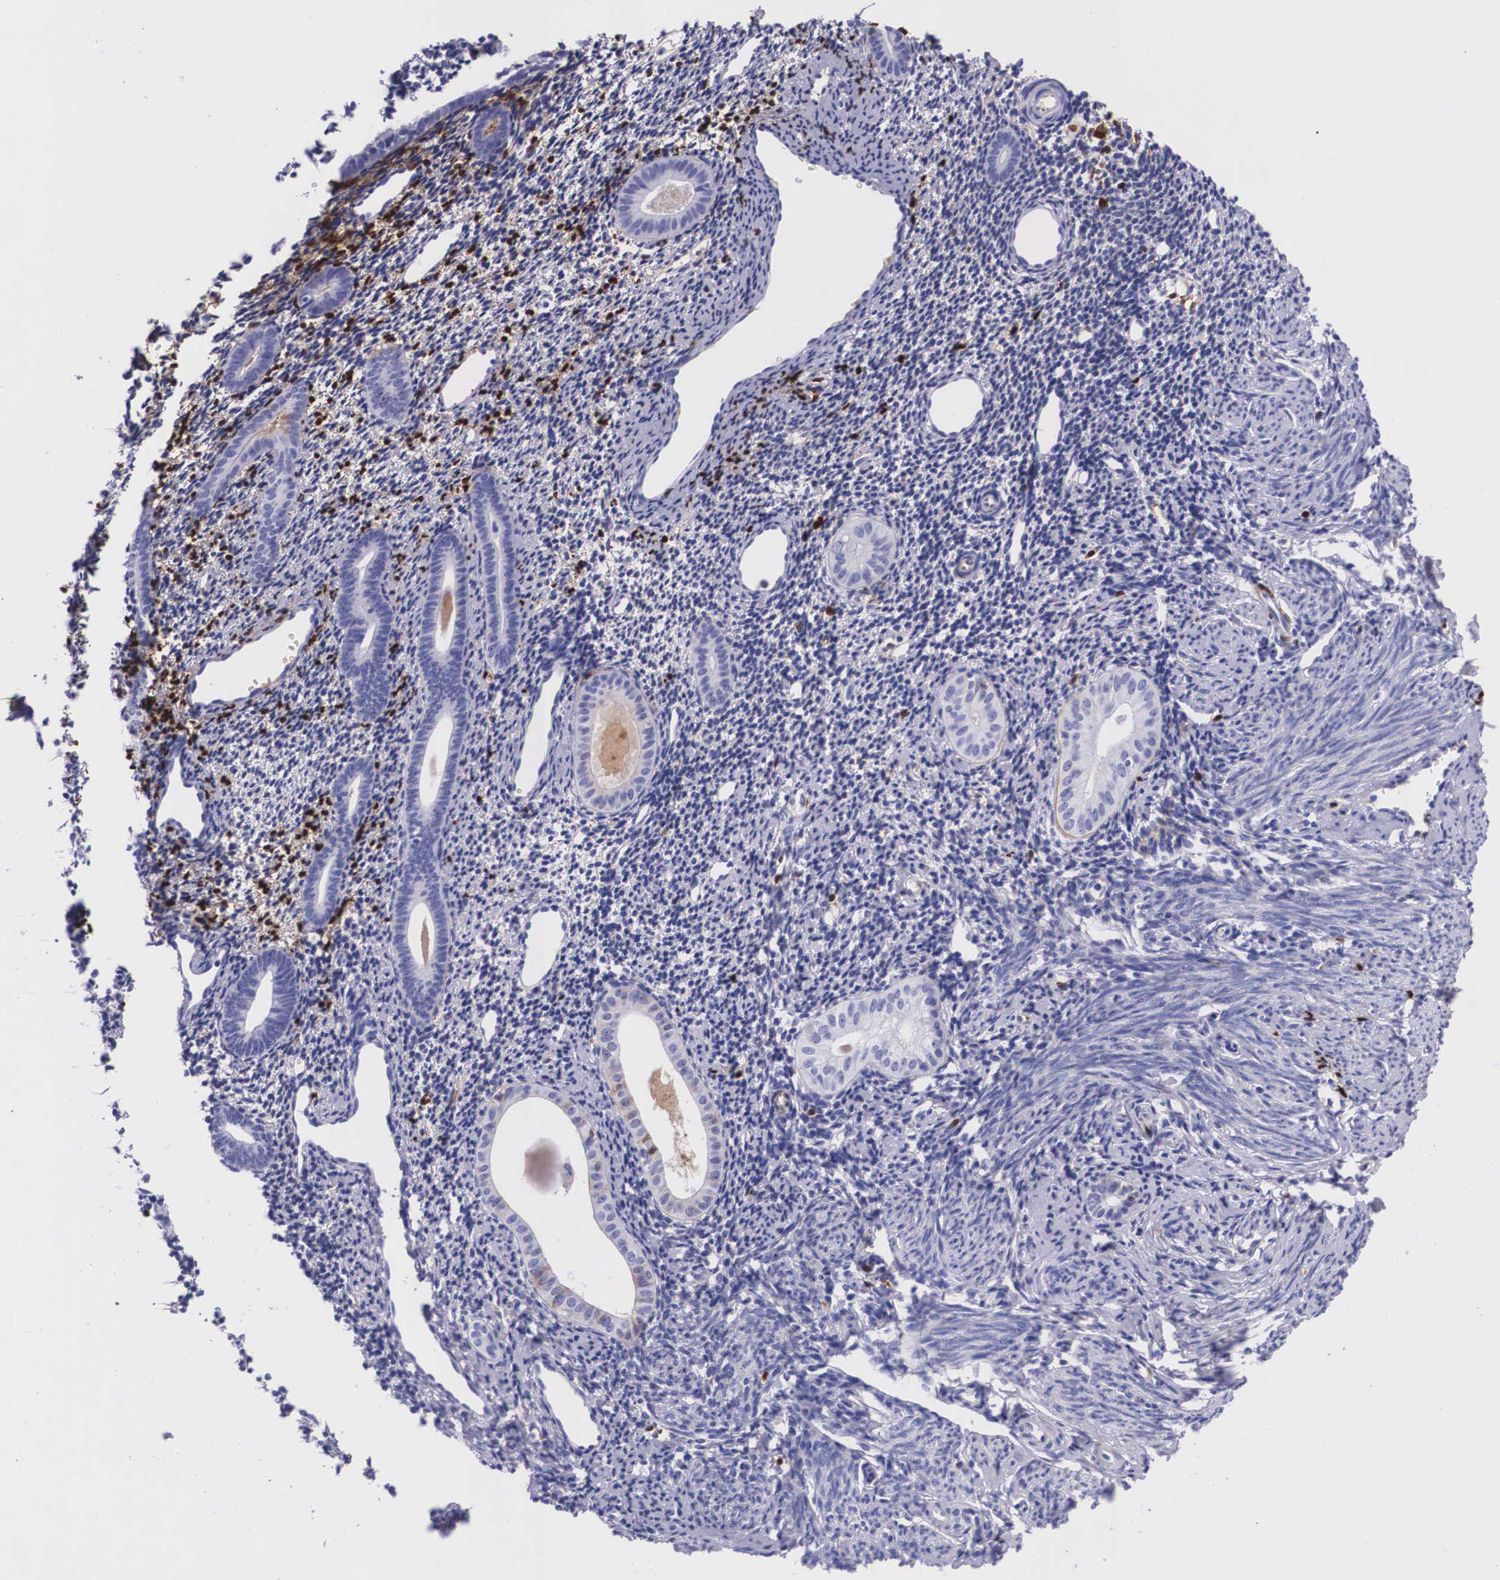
{"staining": {"intensity": "strong", "quantity": "<25%", "location": "nuclear"}, "tissue": "endometrium", "cell_type": "Cells in endometrial stroma", "image_type": "normal", "snomed": [{"axis": "morphology", "description": "Normal tissue, NOS"}, {"axis": "morphology", "description": "Neoplasm, benign, NOS"}, {"axis": "topography", "description": "Uterus"}], "caption": "Immunohistochemistry (IHC) (DAB) staining of normal endometrium shows strong nuclear protein expression in approximately <25% of cells in endometrial stroma. The staining is performed using DAB (3,3'-diaminobenzidine) brown chromogen to label protein expression. The nuclei are counter-stained blue using hematoxylin.", "gene": "PLG", "patient": {"sex": "female", "age": 55}}